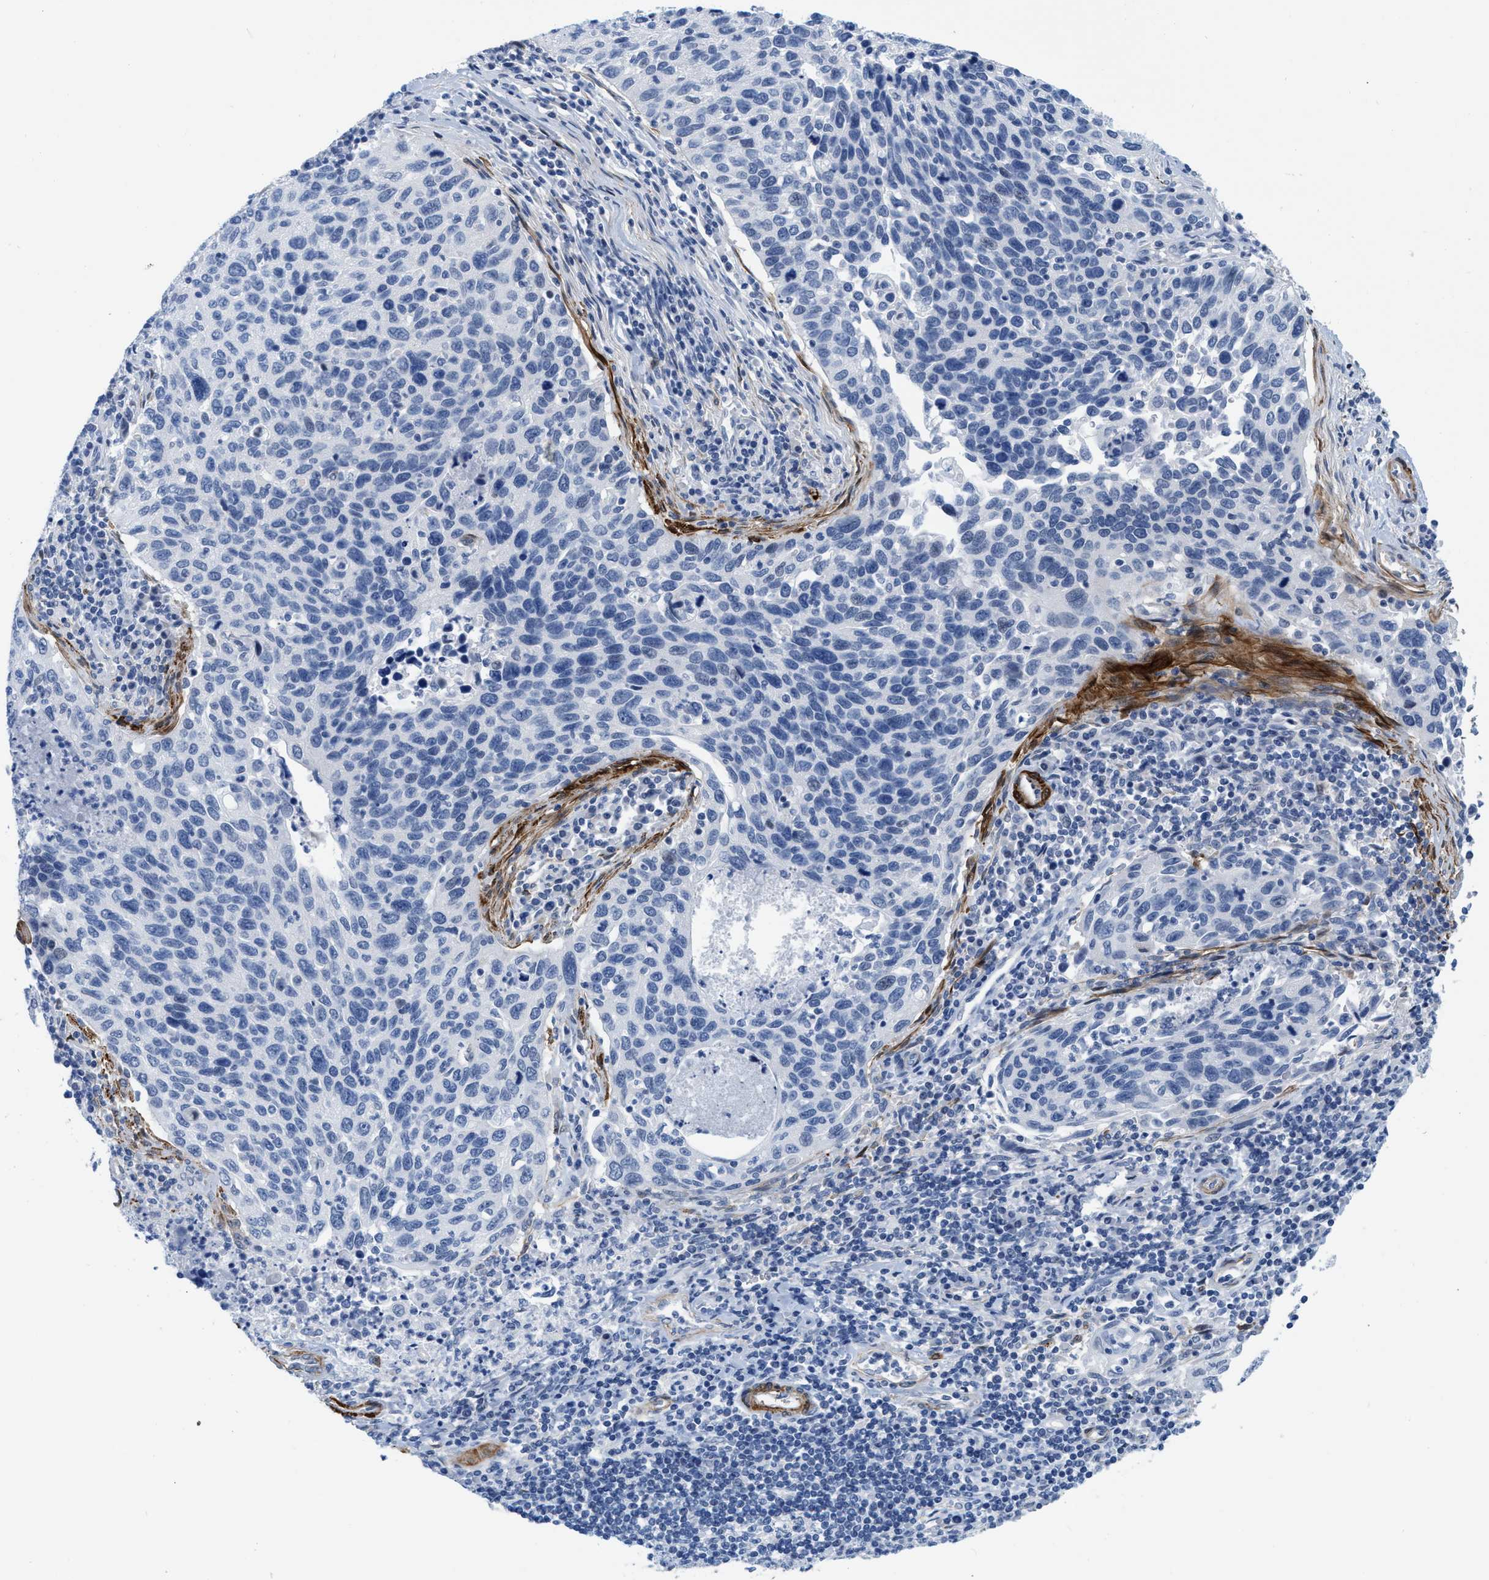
{"staining": {"intensity": "negative", "quantity": "none", "location": "none"}, "tissue": "cervical cancer", "cell_type": "Tumor cells", "image_type": "cancer", "snomed": [{"axis": "morphology", "description": "Squamous cell carcinoma, NOS"}, {"axis": "topography", "description": "Cervix"}], "caption": "A high-resolution micrograph shows IHC staining of cervical cancer (squamous cell carcinoma), which reveals no significant positivity in tumor cells.", "gene": "TAGLN", "patient": {"sex": "female", "age": 53}}